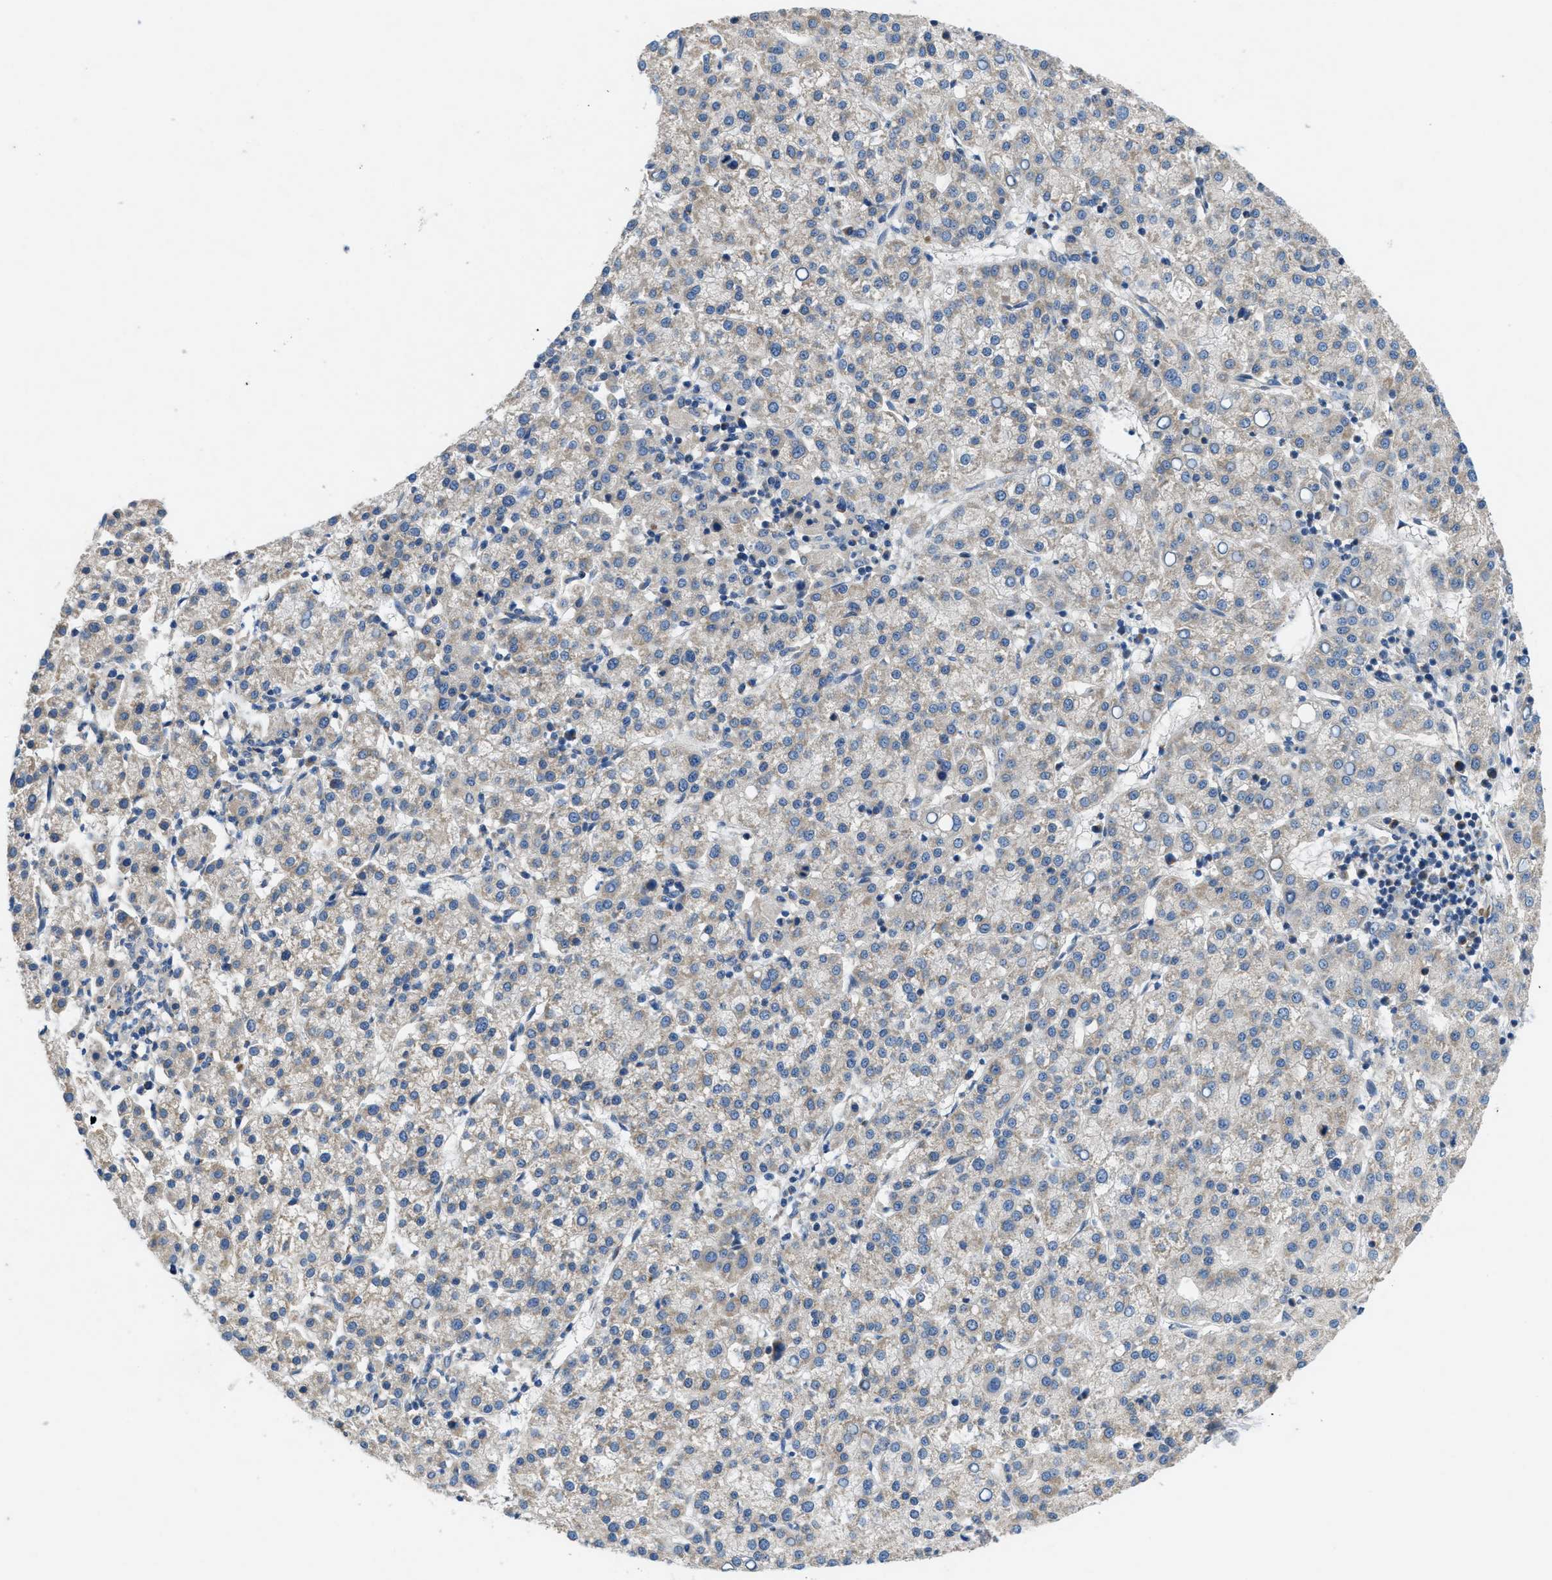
{"staining": {"intensity": "negative", "quantity": "none", "location": "none"}, "tissue": "liver cancer", "cell_type": "Tumor cells", "image_type": "cancer", "snomed": [{"axis": "morphology", "description": "Carcinoma, Hepatocellular, NOS"}, {"axis": "topography", "description": "Liver"}], "caption": "IHC micrograph of liver cancer stained for a protein (brown), which reveals no staining in tumor cells.", "gene": "PNKD", "patient": {"sex": "female", "age": 58}}